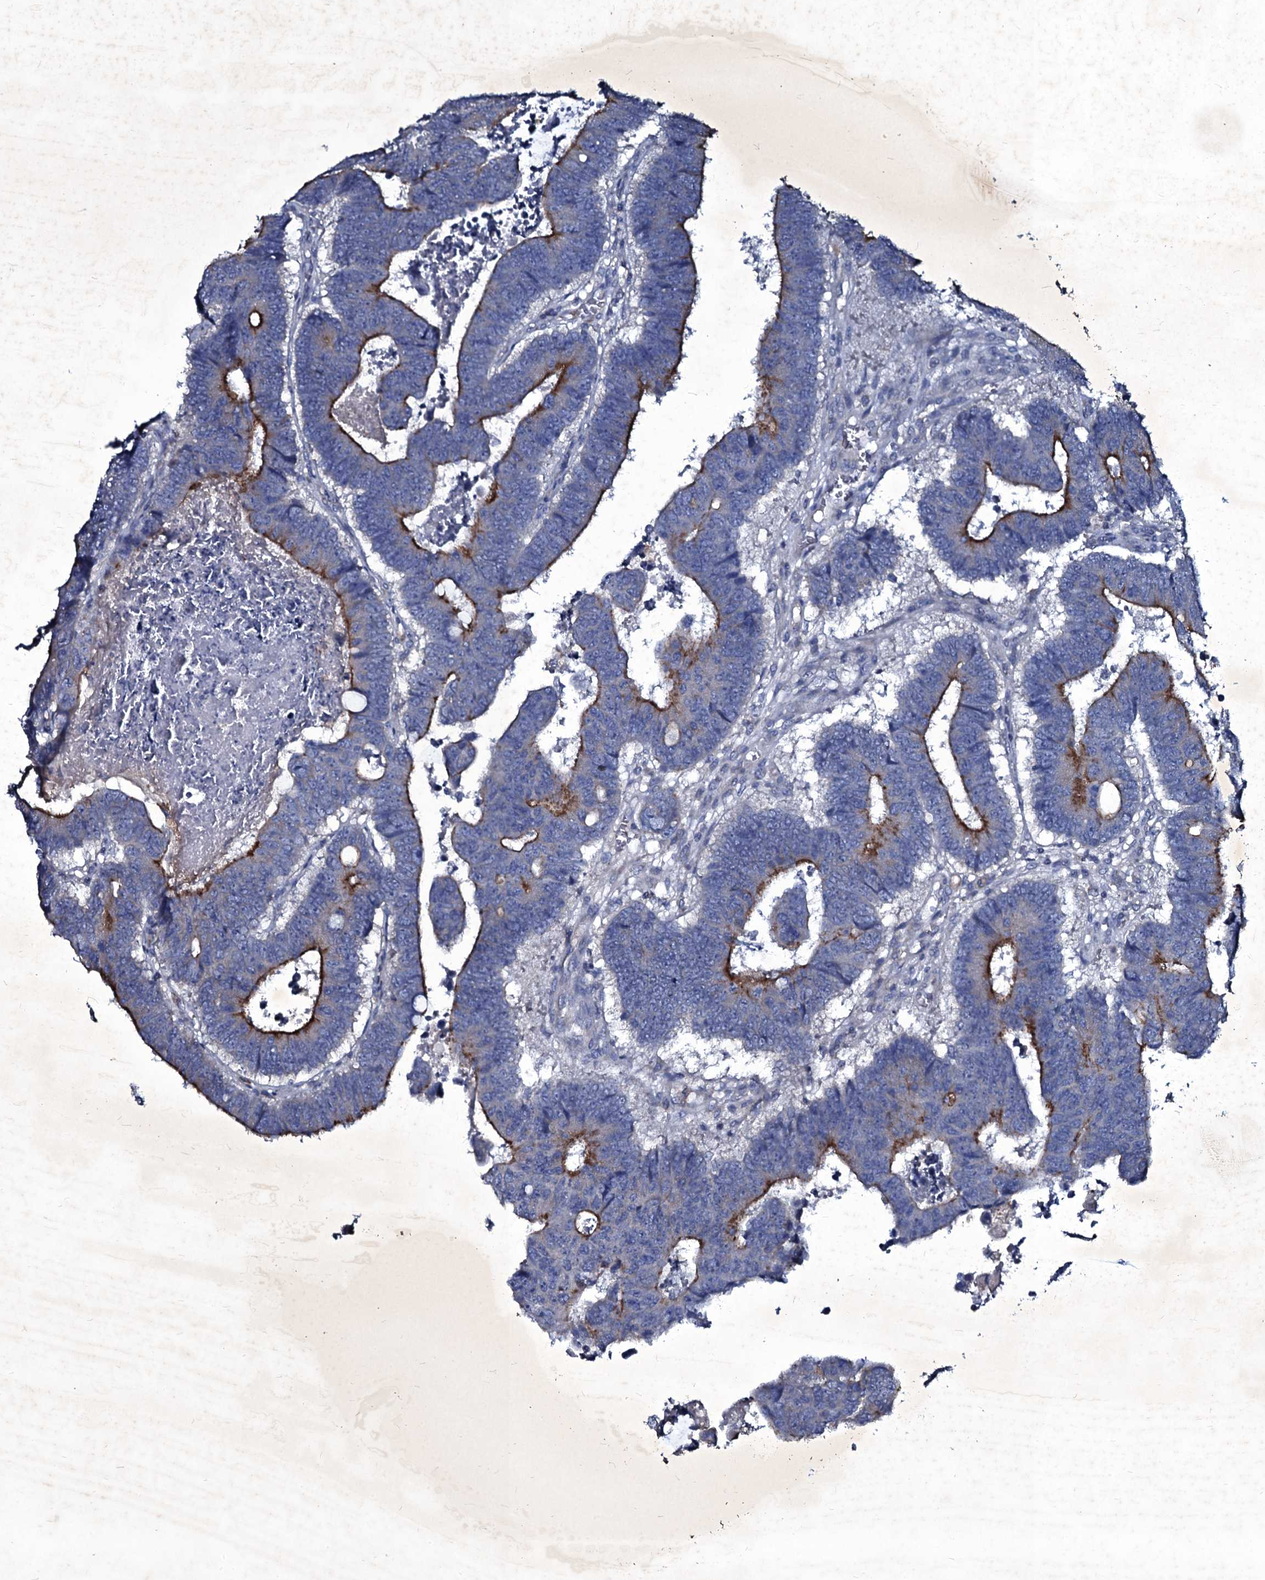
{"staining": {"intensity": "moderate", "quantity": "25%-75%", "location": "cytoplasmic/membranous"}, "tissue": "colorectal cancer", "cell_type": "Tumor cells", "image_type": "cancer", "snomed": [{"axis": "morphology", "description": "Adenocarcinoma, NOS"}, {"axis": "topography", "description": "Rectum"}], "caption": "Colorectal cancer (adenocarcinoma) stained for a protein reveals moderate cytoplasmic/membranous positivity in tumor cells.", "gene": "SELENOT", "patient": {"sex": "male", "age": 84}}